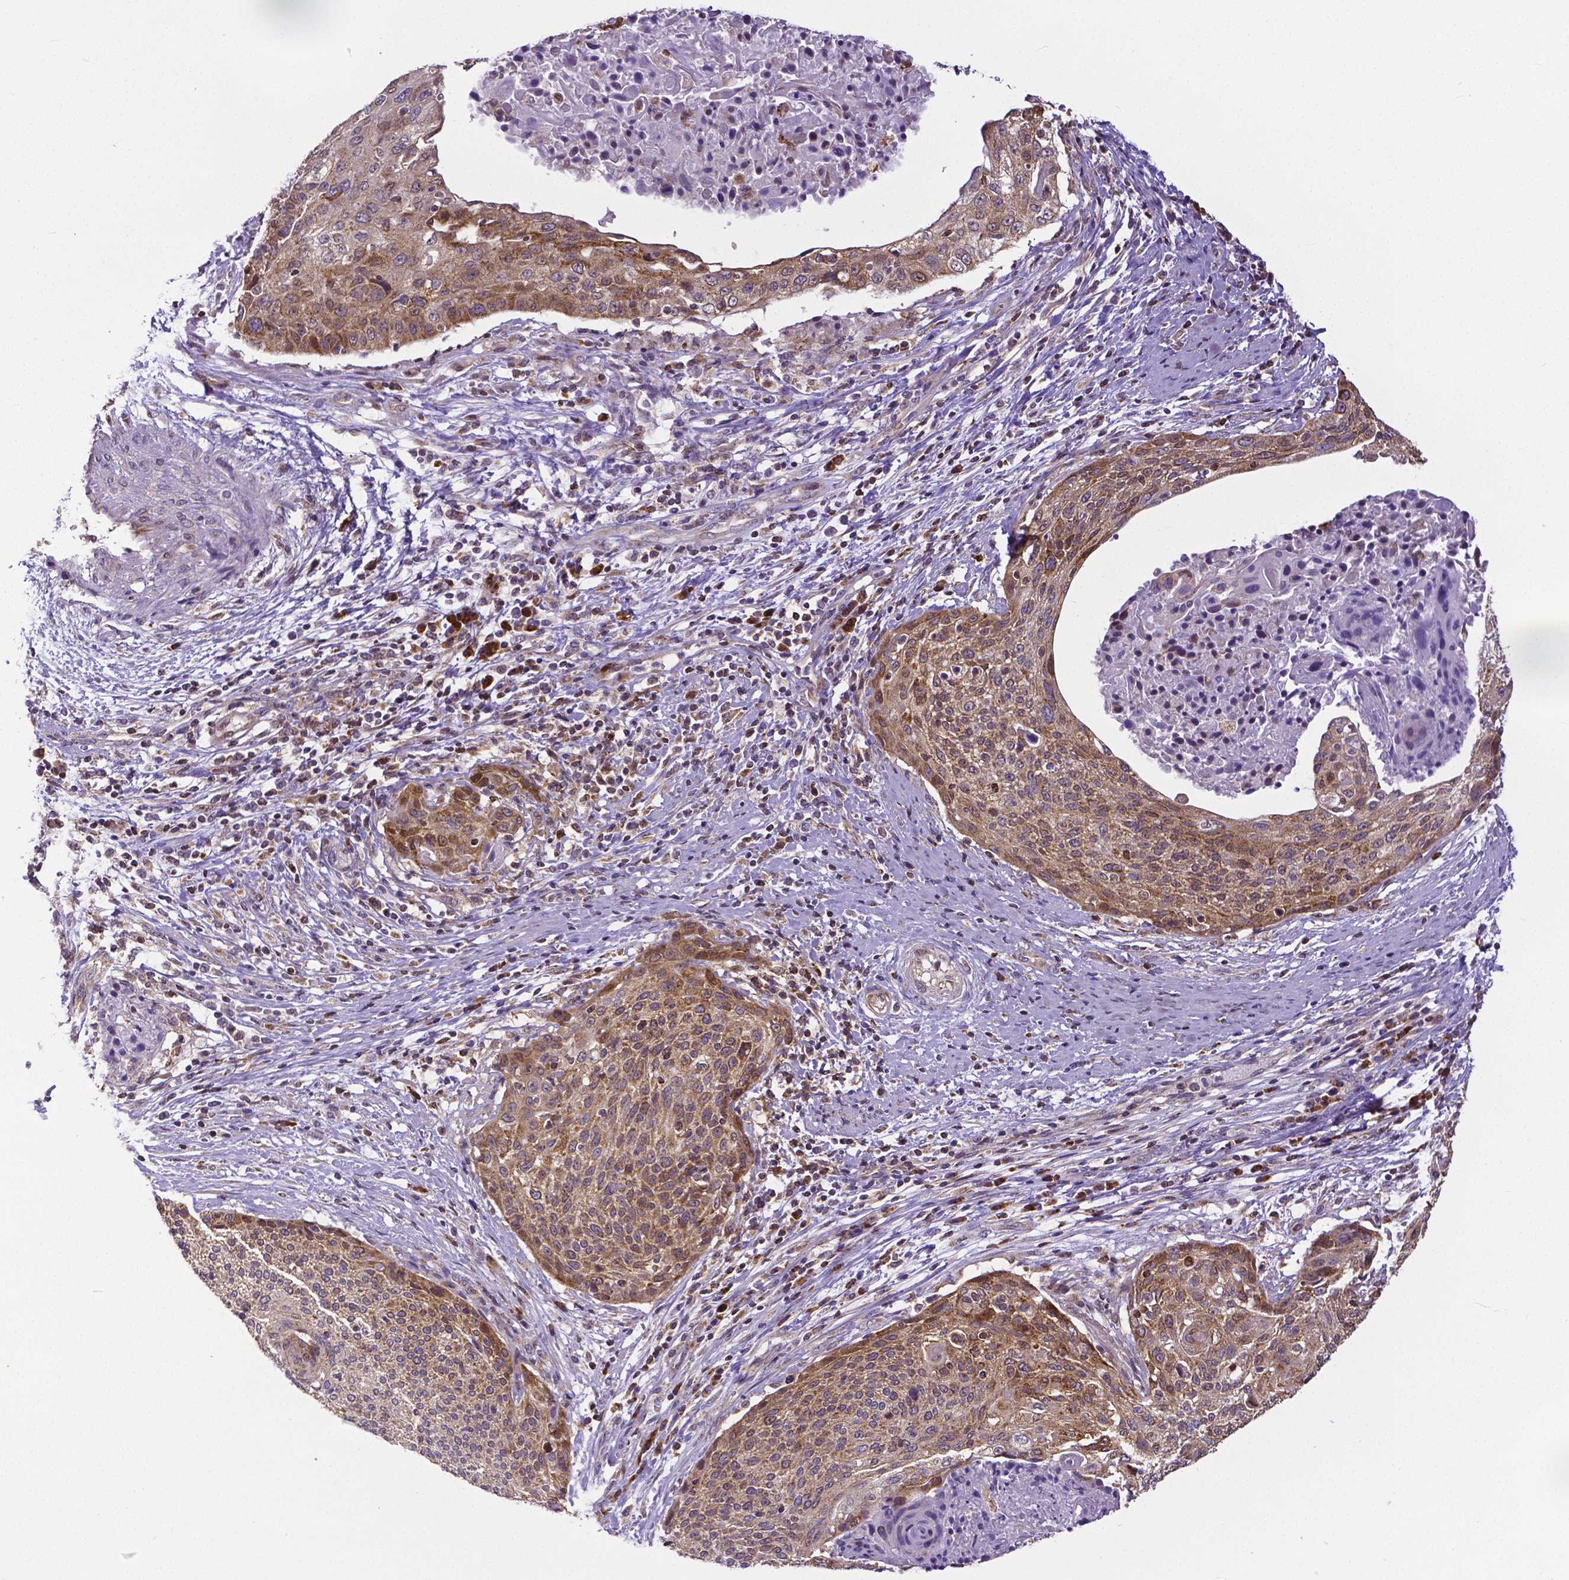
{"staining": {"intensity": "moderate", "quantity": ">75%", "location": "cytoplasmic/membranous"}, "tissue": "cervical cancer", "cell_type": "Tumor cells", "image_type": "cancer", "snomed": [{"axis": "morphology", "description": "Squamous cell carcinoma, NOS"}, {"axis": "topography", "description": "Cervix"}], "caption": "A high-resolution photomicrograph shows IHC staining of cervical cancer (squamous cell carcinoma), which shows moderate cytoplasmic/membranous positivity in approximately >75% of tumor cells.", "gene": "MCL1", "patient": {"sex": "female", "age": 31}}